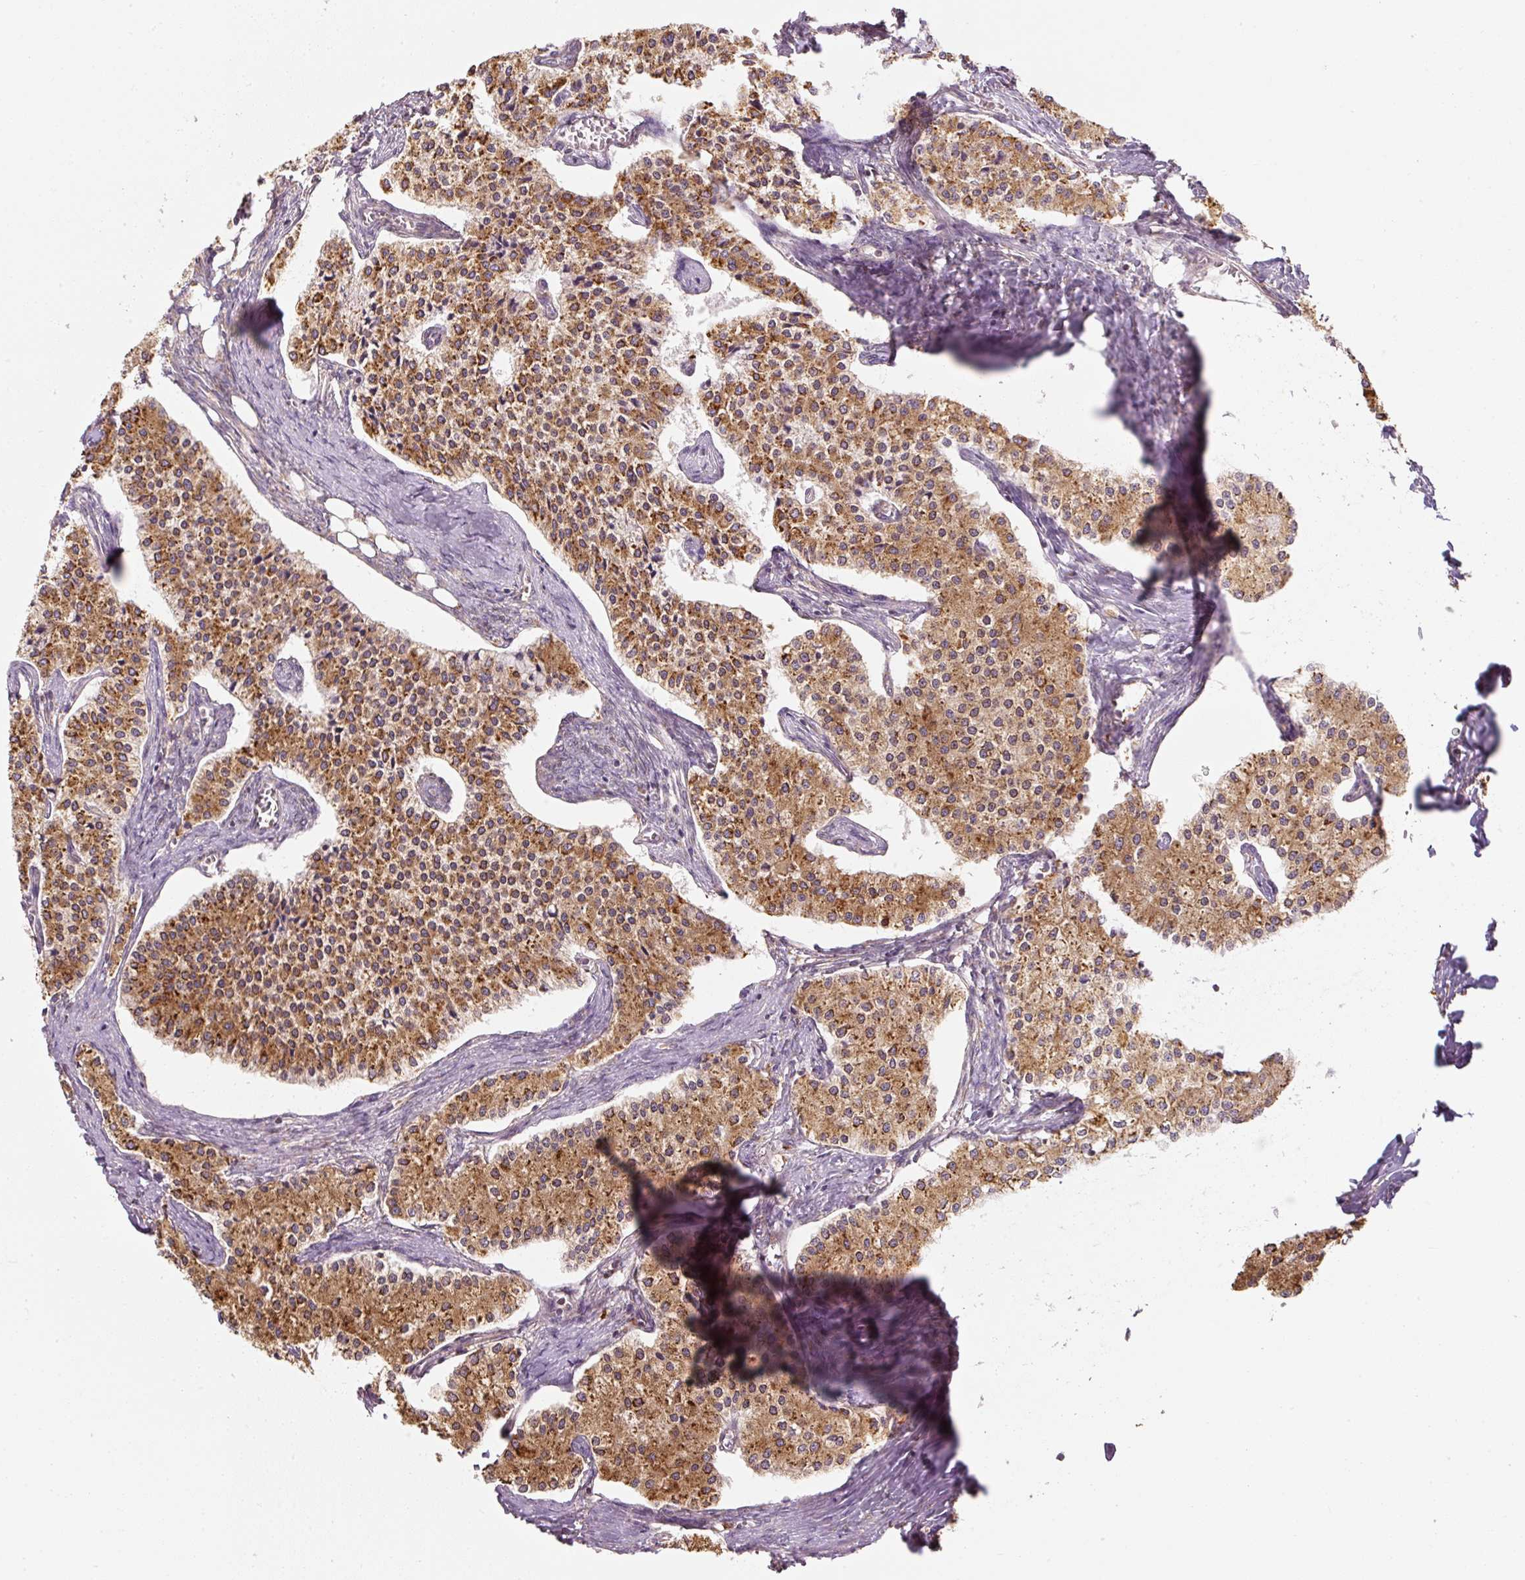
{"staining": {"intensity": "moderate", "quantity": ">75%", "location": "cytoplasmic/membranous"}, "tissue": "carcinoid", "cell_type": "Tumor cells", "image_type": "cancer", "snomed": [{"axis": "morphology", "description": "Carcinoid, malignant, NOS"}, {"axis": "topography", "description": "Colon"}], "caption": "The photomicrograph exhibits a brown stain indicating the presence of a protein in the cytoplasmic/membranous of tumor cells in carcinoid.", "gene": "PRKCSH", "patient": {"sex": "female", "age": 52}}